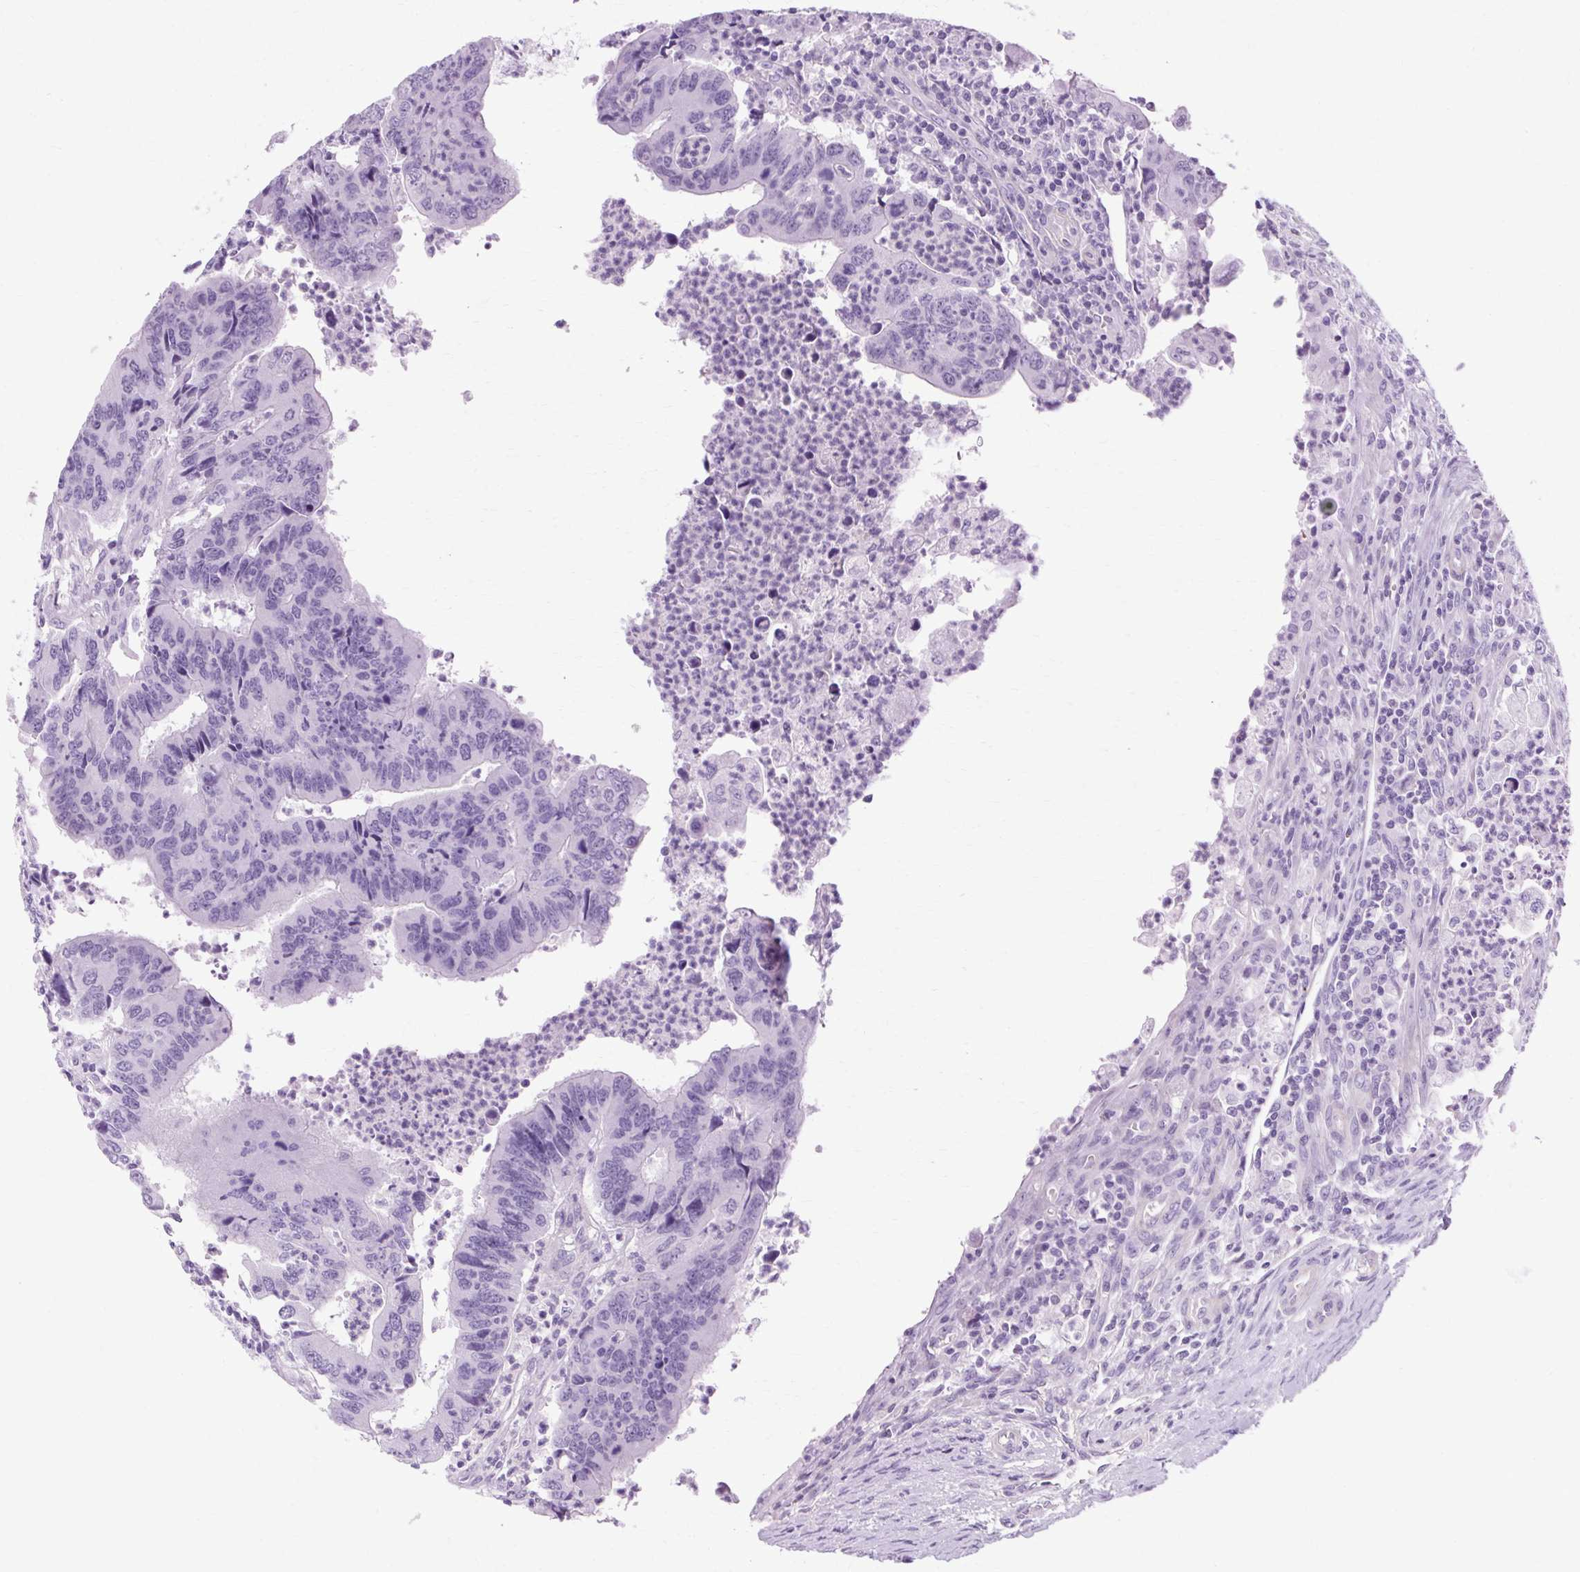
{"staining": {"intensity": "negative", "quantity": "none", "location": "none"}, "tissue": "colorectal cancer", "cell_type": "Tumor cells", "image_type": "cancer", "snomed": [{"axis": "morphology", "description": "Adenocarcinoma, NOS"}, {"axis": "topography", "description": "Colon"}], "caption": "This is a image of IHC staining of colorectal cancer, which shows no positivity in tumor cells. Brightfield microscopy of immunohistochemistry (IHC) stained with DAB (3,3'-diaminobenzidine) (brown) and hematoxylin (blue), captured at high magnification.", "gene": "OOEP", "patient": {"sex": "female", "age": 67}}